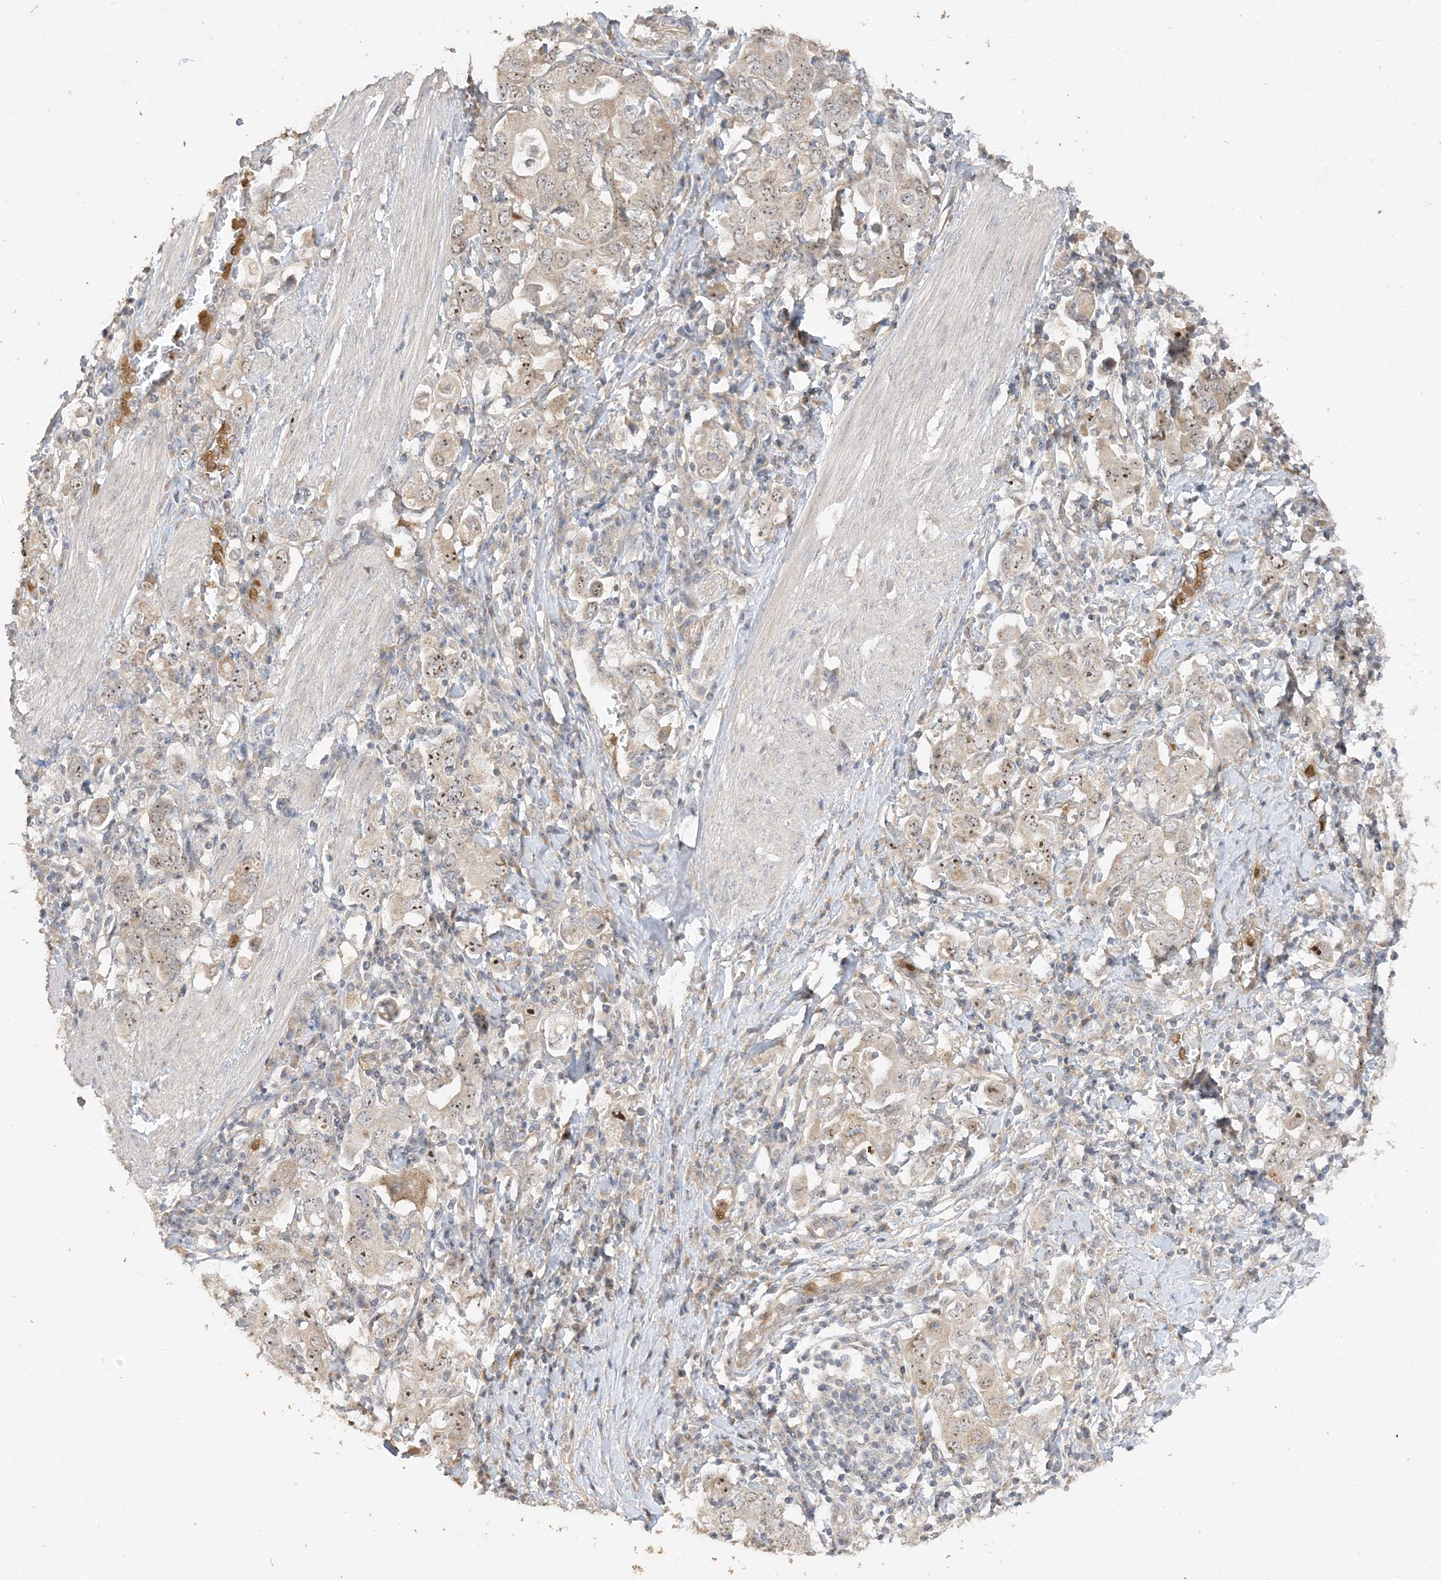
{"staining": {"intensity": "moderate", "quantity": "25%-75%", "location": "nuclear"}, "tissue": "stomach cancer", "cell_type": "Tumor cells", "image_type": "cancer", "snomed": [{"axis": "morphology", "description": "Adenocarcinoma, NOS"}, {"axis": "topography", "description": "Stomach, upper"}], "caption": "Immunohistochemical staining of stomach cancer reveals medium levels of moderate nuclear staining in about 25%-75% of tumor cells.", "gene": "DDX18", "patient": {"sex": "male", "age": 62}}